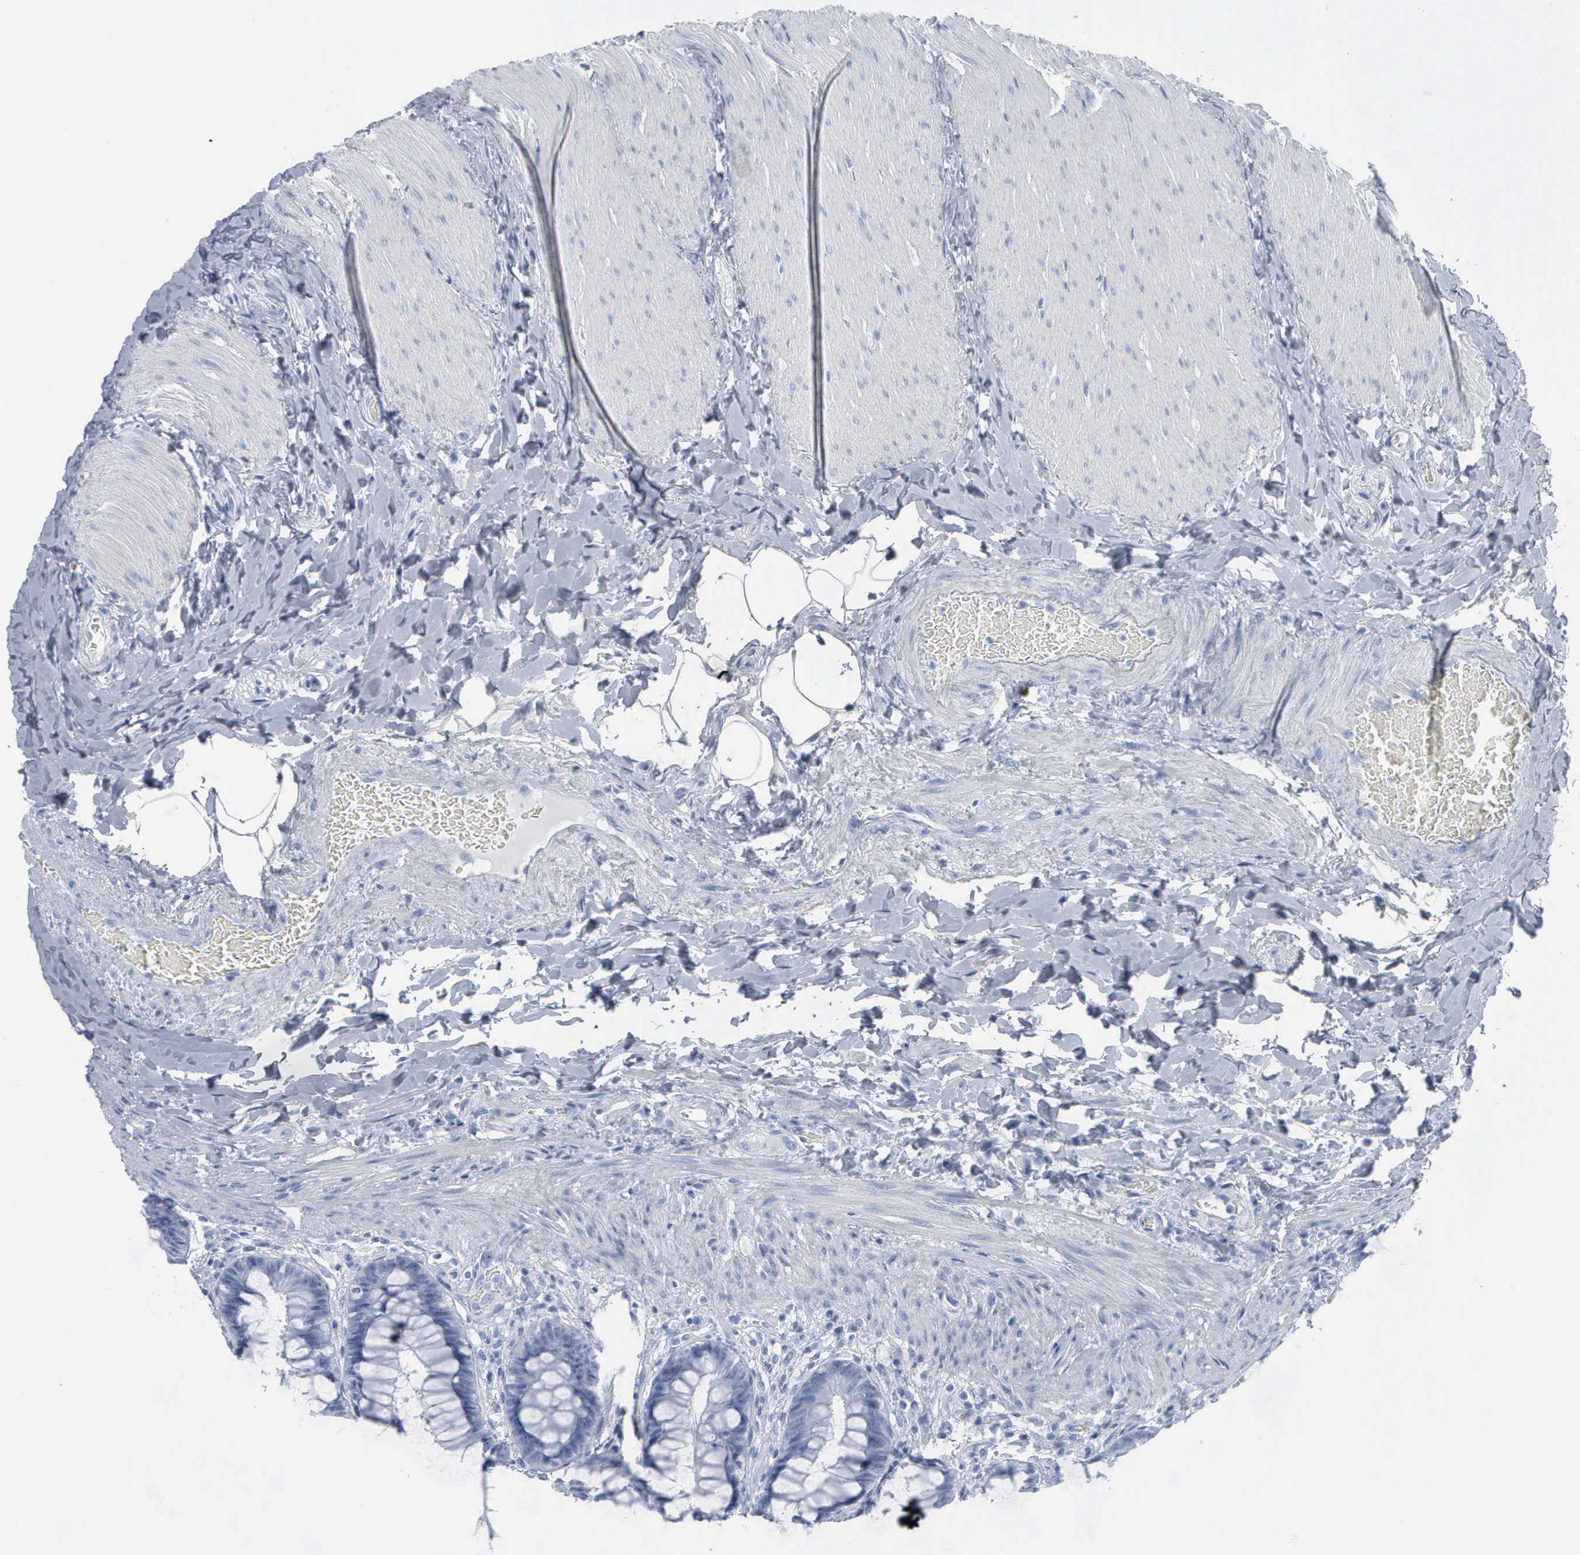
{"staining": {"intensity": "negative", "quantity": "none", "location": "none"}, "tissue": "rectum", "cell_type": "Glandular cells", "image_type": "normal", "snomed": [{"axis": "morphology", "description": "Normal tissue, NOS"}, {"axis": "topography", "description": "Rectum"}], "caption": "Glandular cells show no significant expression in unremarkable rectum. (Stains: DAB (3,3'-diaminobenzidine) IHC with hematoxylin counter stain, Microscopy: brightfield microscopy at high magnification).", "gene": "DMD", "patient": {"sex": "female", "age": 46}}